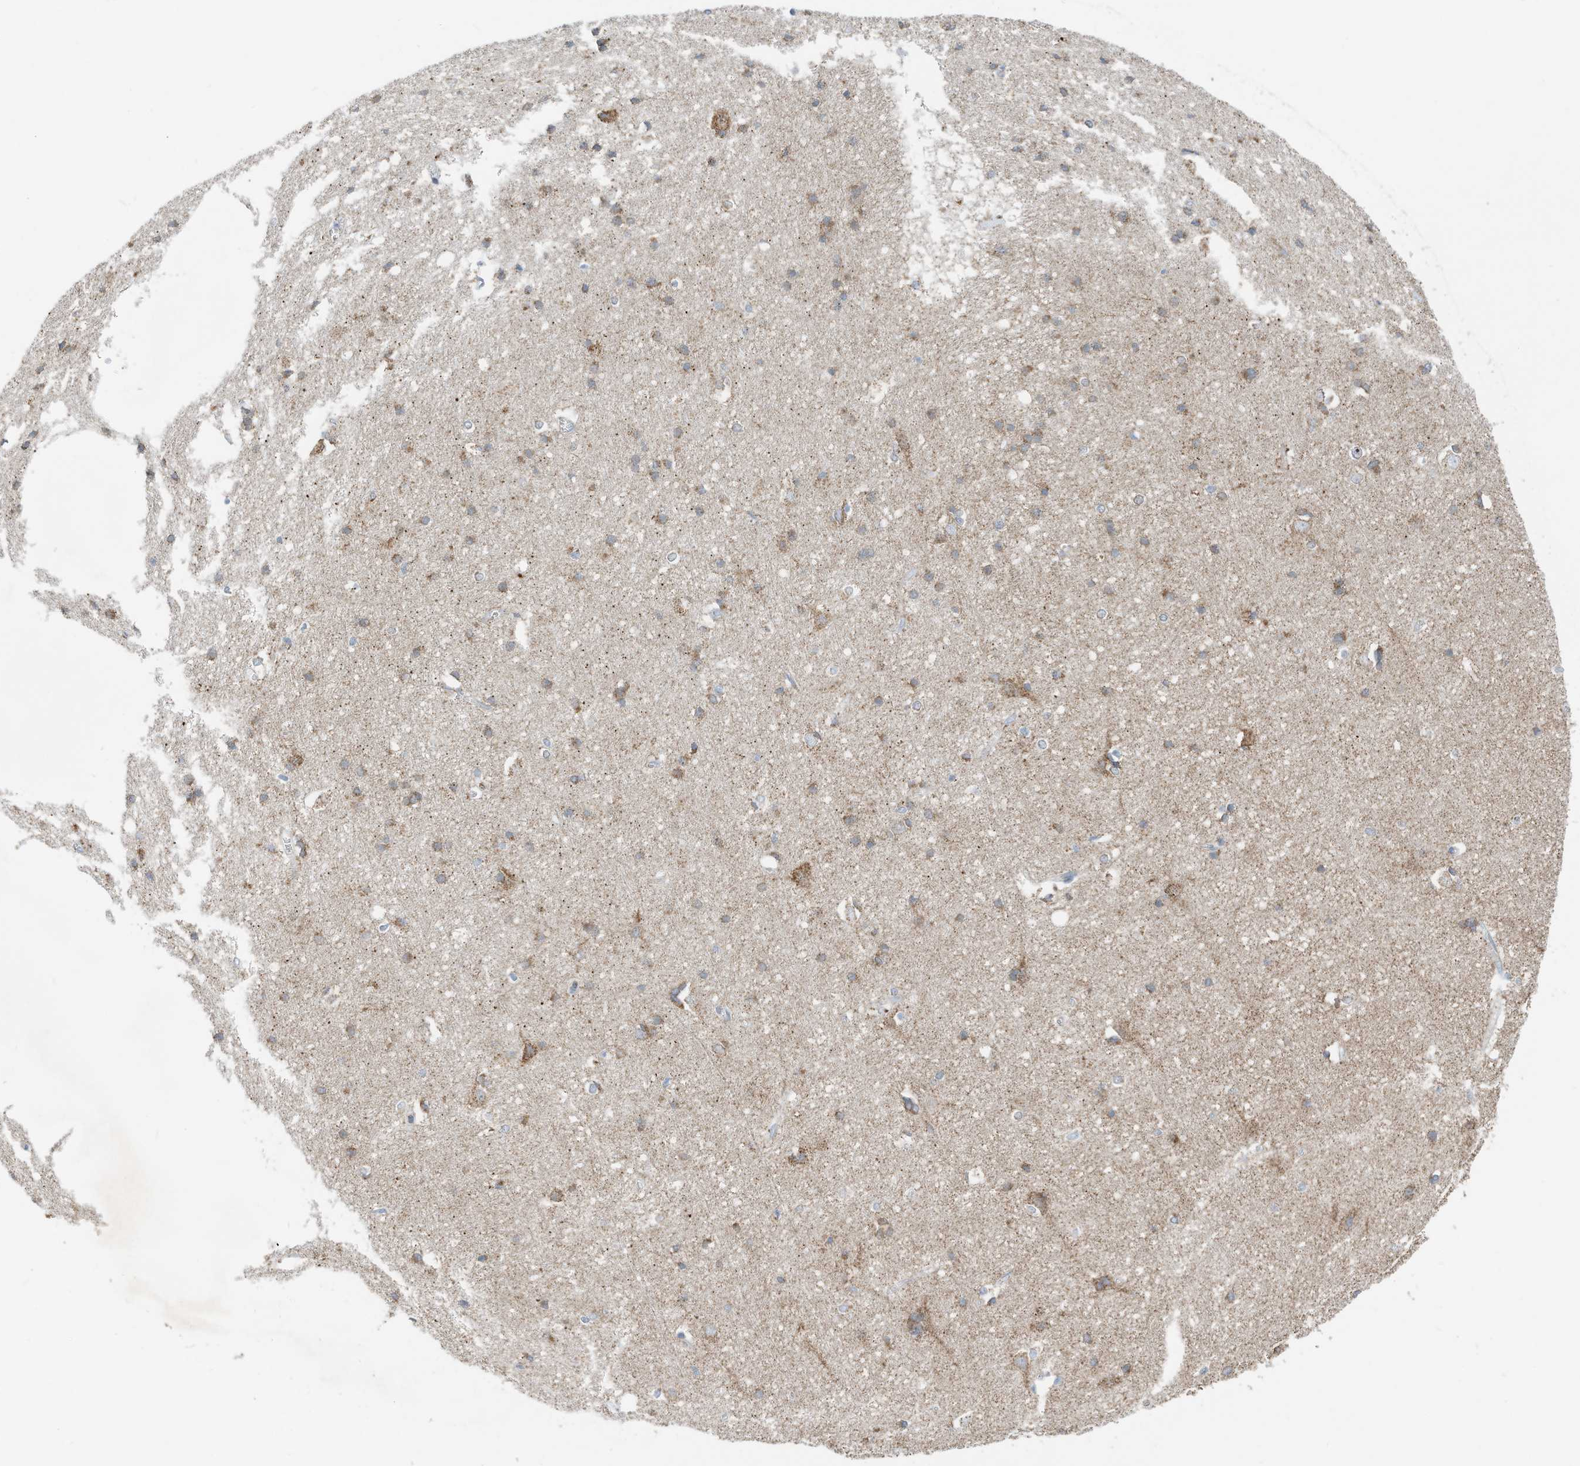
{"staining": {"intensity": "moderate", "quantity": "<25%", "location": "cytoplasmic/membranous"}, "tissue": "cerebral cortex", "cell_type": "Endothelial cells", "image_type": "normal", "snomed": [{"axis": "morphology", "description": "Normal tissue, NOS"}, {"axis": "topography", "description": "Cerebral cortex"}], "caption": "Moderate cytoplasmic/membranous expression for a protein is present in about <25% of endothelial cells of normal cerebral cortex using immunohistochemistry (IHC).", "gene": "RMND1", "patient": {"sex": "male", "age": 54}}